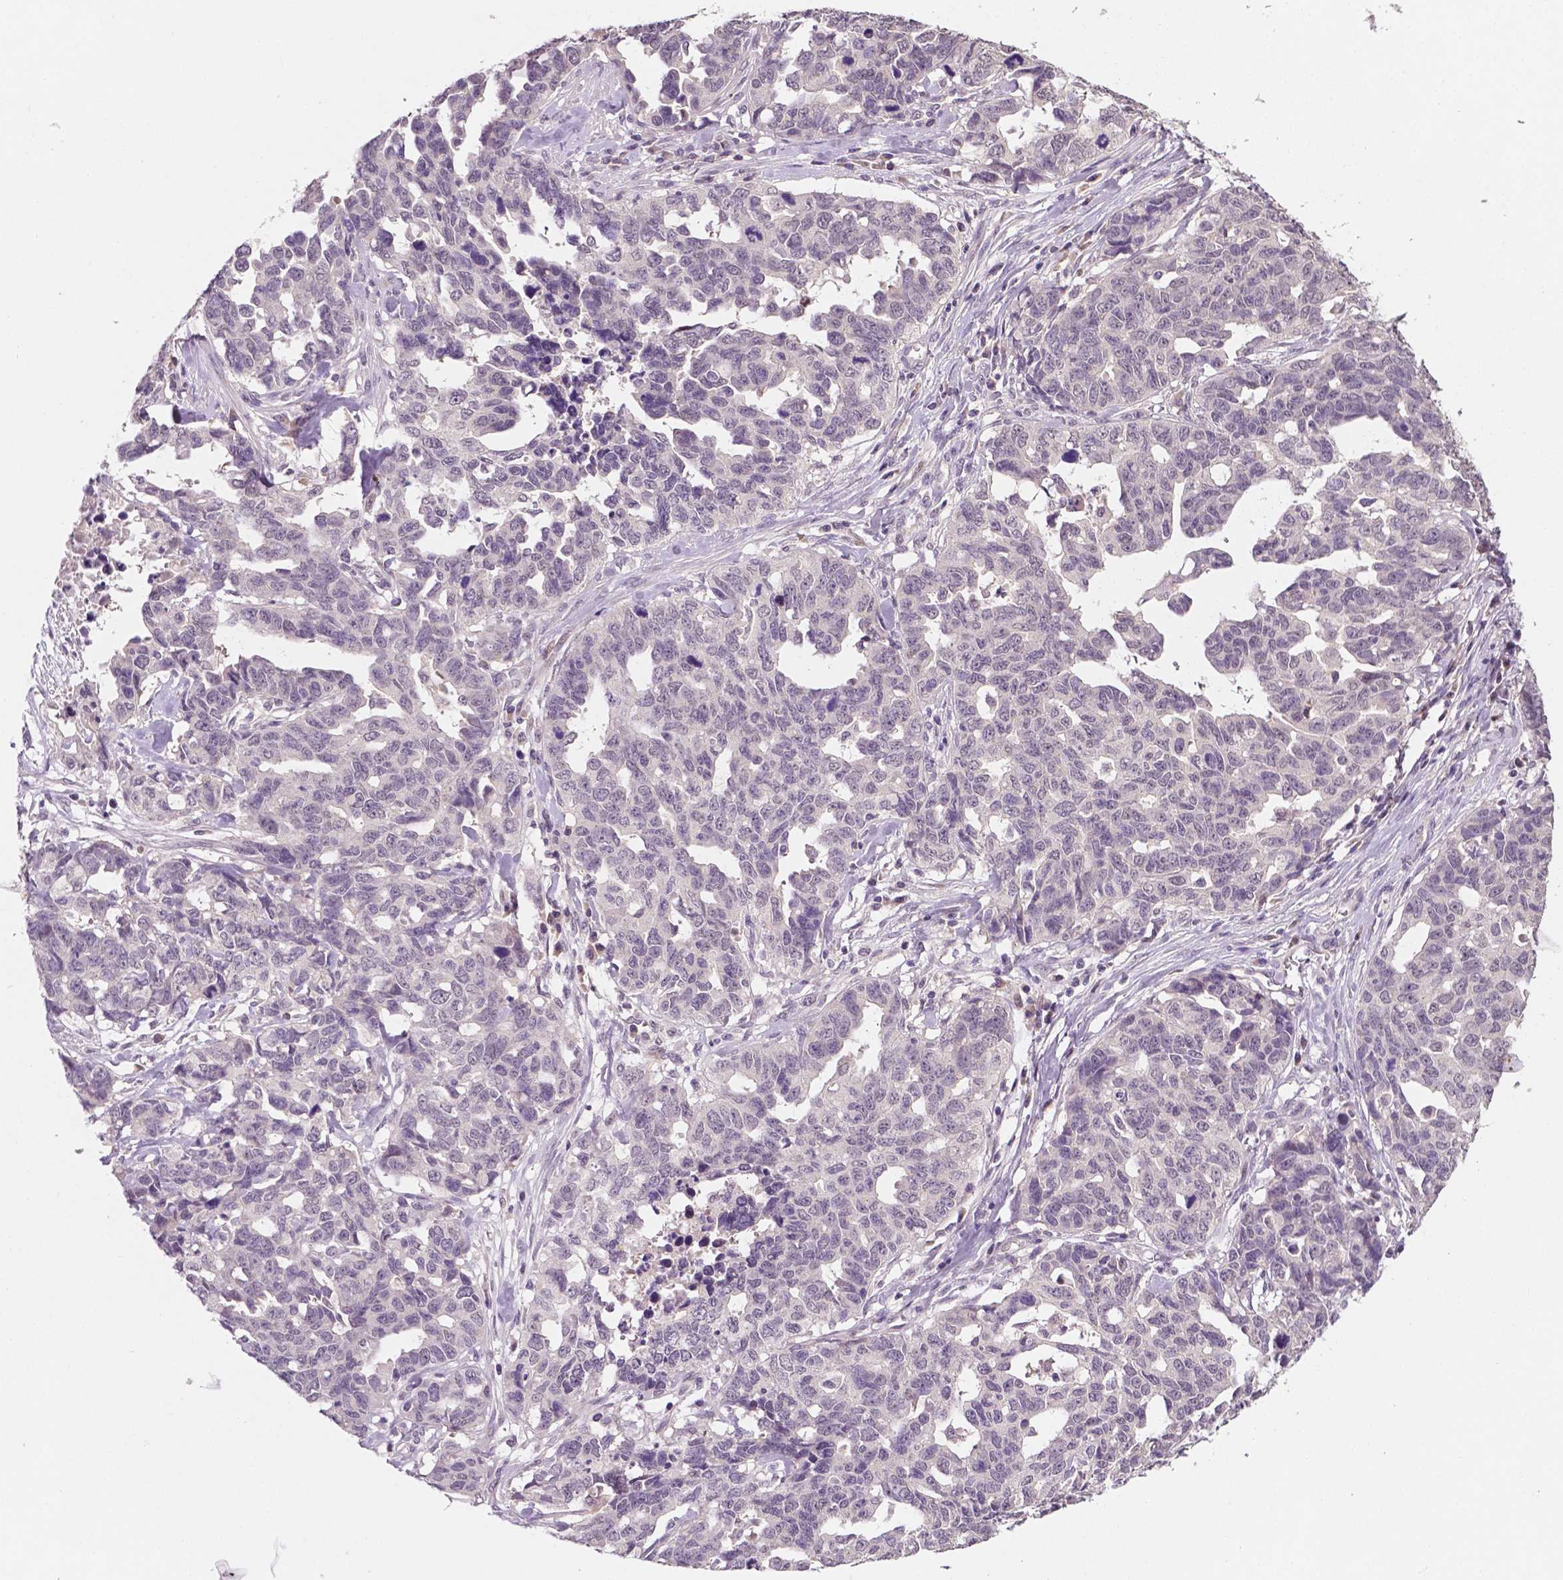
{"staining": {"intensity": "negative", "quantity": "none", "location": "none"}, "tissue": "ovarian cancer", "cell_type": "Tumor cells", "image_type": "cancer", "snomed": [{"axis": "morphology", "description": "Cystadenocarcinoma, serous, NOS"}, {"axis": "topography", "description": "Ovary"}], "caption": "A high-resolution histopathology image shows IHC staining of serous cystadenocarcinoma (ovarian), which exhibits no significant expression in tumor cells.", "gene": "MROH6", "patient": {"sex": "female", "age": 69}}